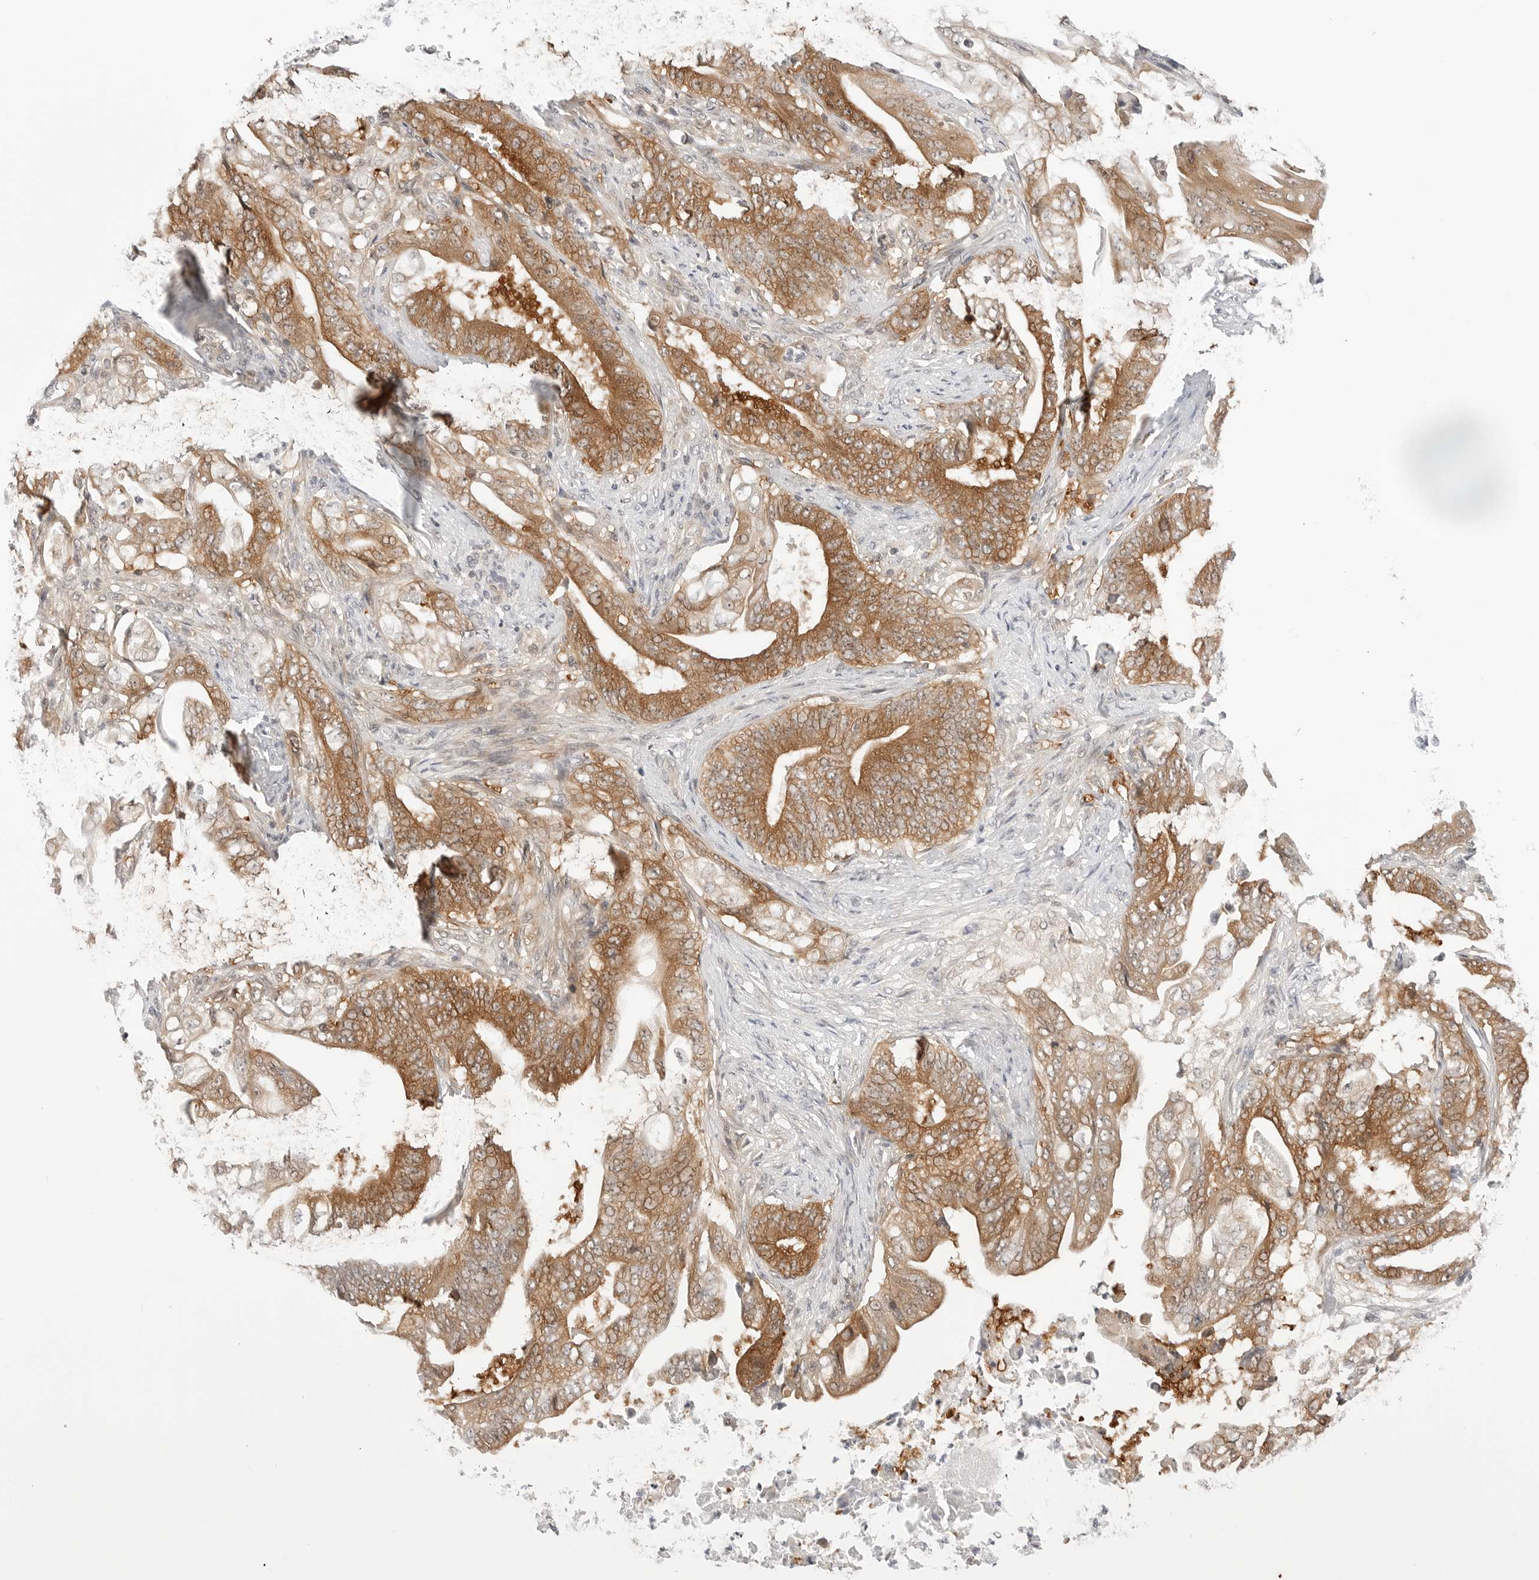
{"staining": {"intensity": "moderate", "quantity": ">75%", "location": "cytoplasmic/membranous"}, "tissue": "stomach cancer", "cell_type": "Tumor cells", "image_type": "cancer", "snomed": [{"axis": "morphology", "description": "Adenocarcinoma, NOS"}, {"axis": "topography", "description": "Stomach"}], "caption": "Immunohistochemical staining of human stomach cancer (adenocarcinoma) shows medium levels of moderate cytoplasmic/membranous staining in approximately >75% of tumor cells.", "gene": "NUDC", "patient": {"sex": "female", "age": 73}}